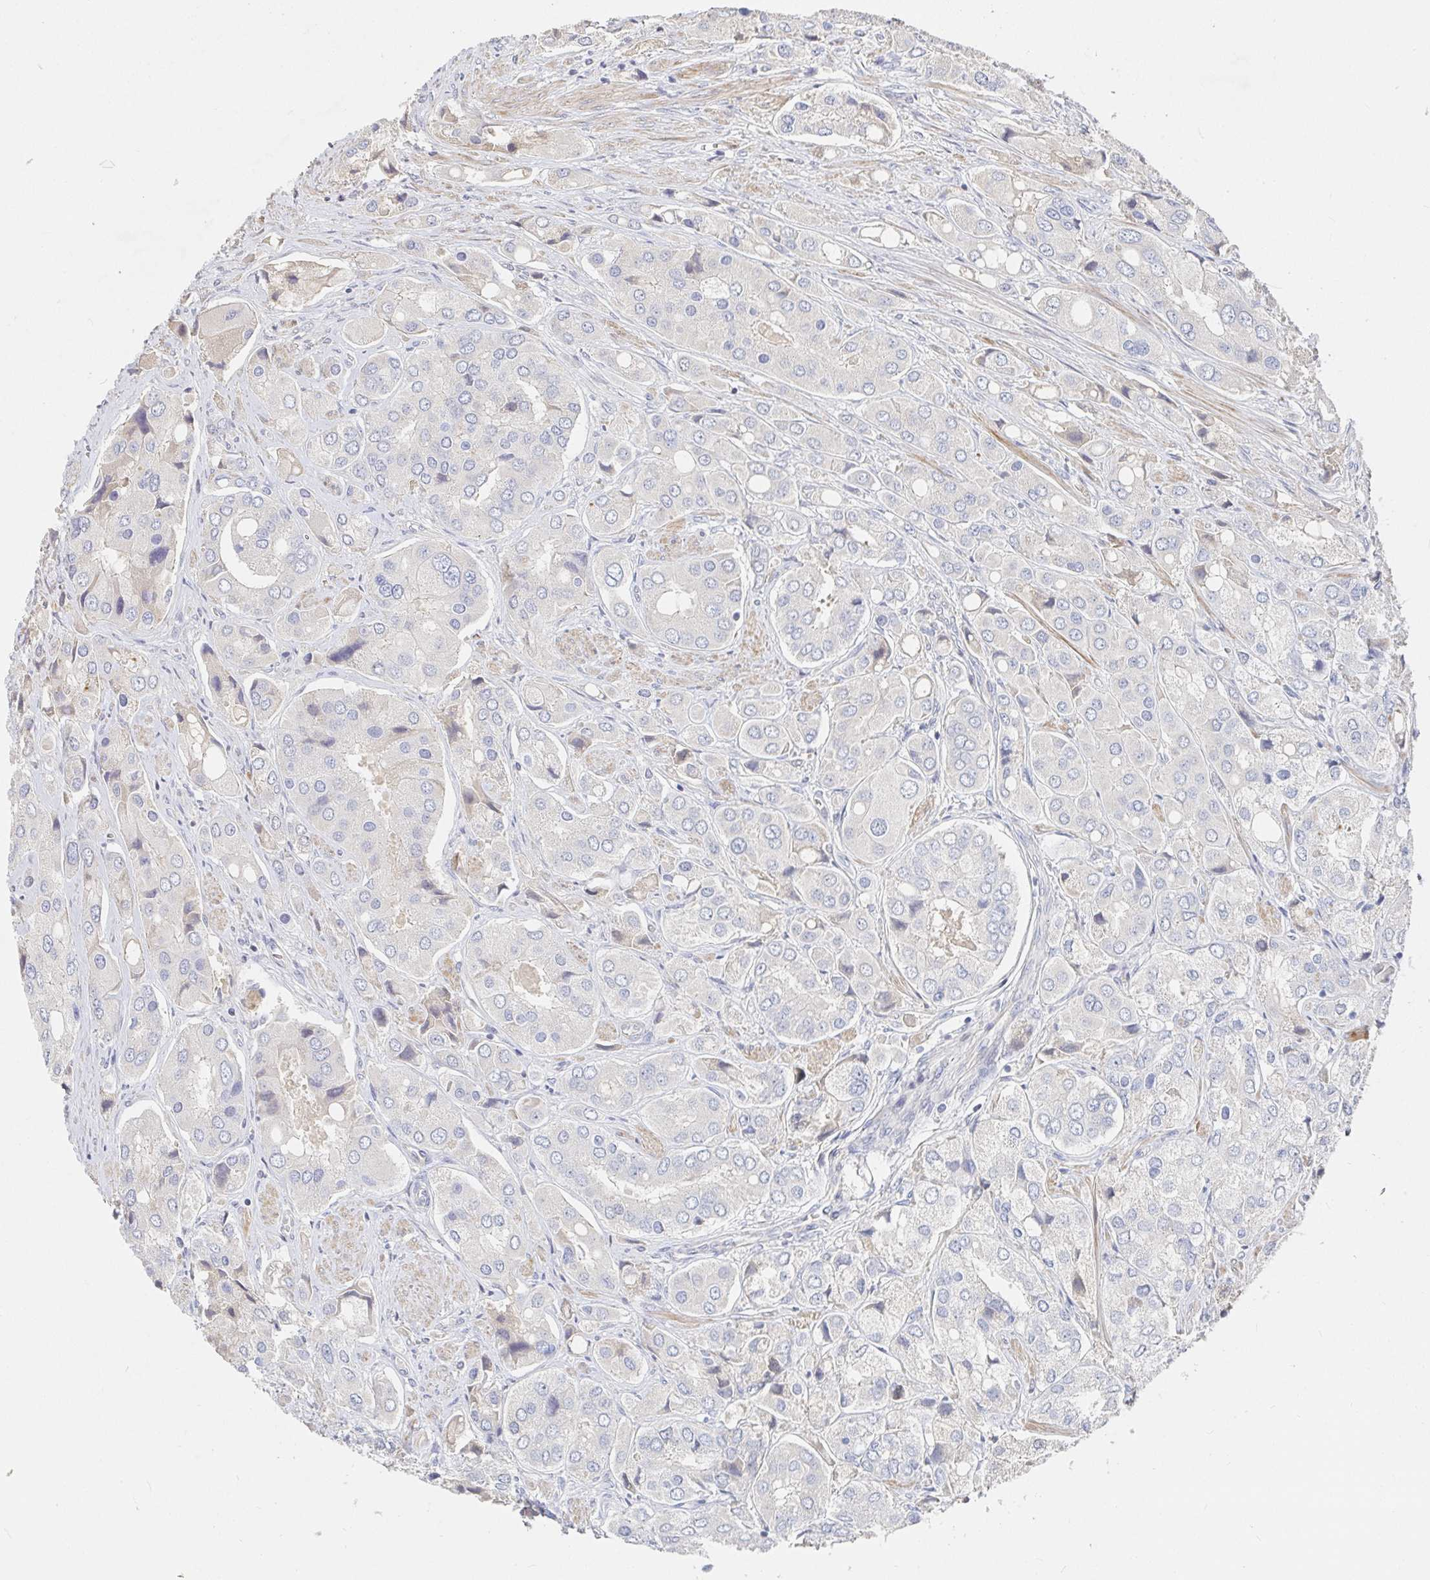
{"staining": {"intensity": "negative", "quantity": "none", "location": "none"}, "tissue": "prostate cancer", "cell_type": "Tumor cells", "image_type": "cancer", "snomed": [{"axis": "morphology", "description": "Adenocarcinoma, Low grade"}, {"axis": "topography", "description": "Prostate"}], "caption": "Low-grade adenocarcinoma (prostate) stained for a protein using IHC exhibits no expression tumor cells.", "gene": "NME9", "patient": {"sex": "male", "age": 69}}